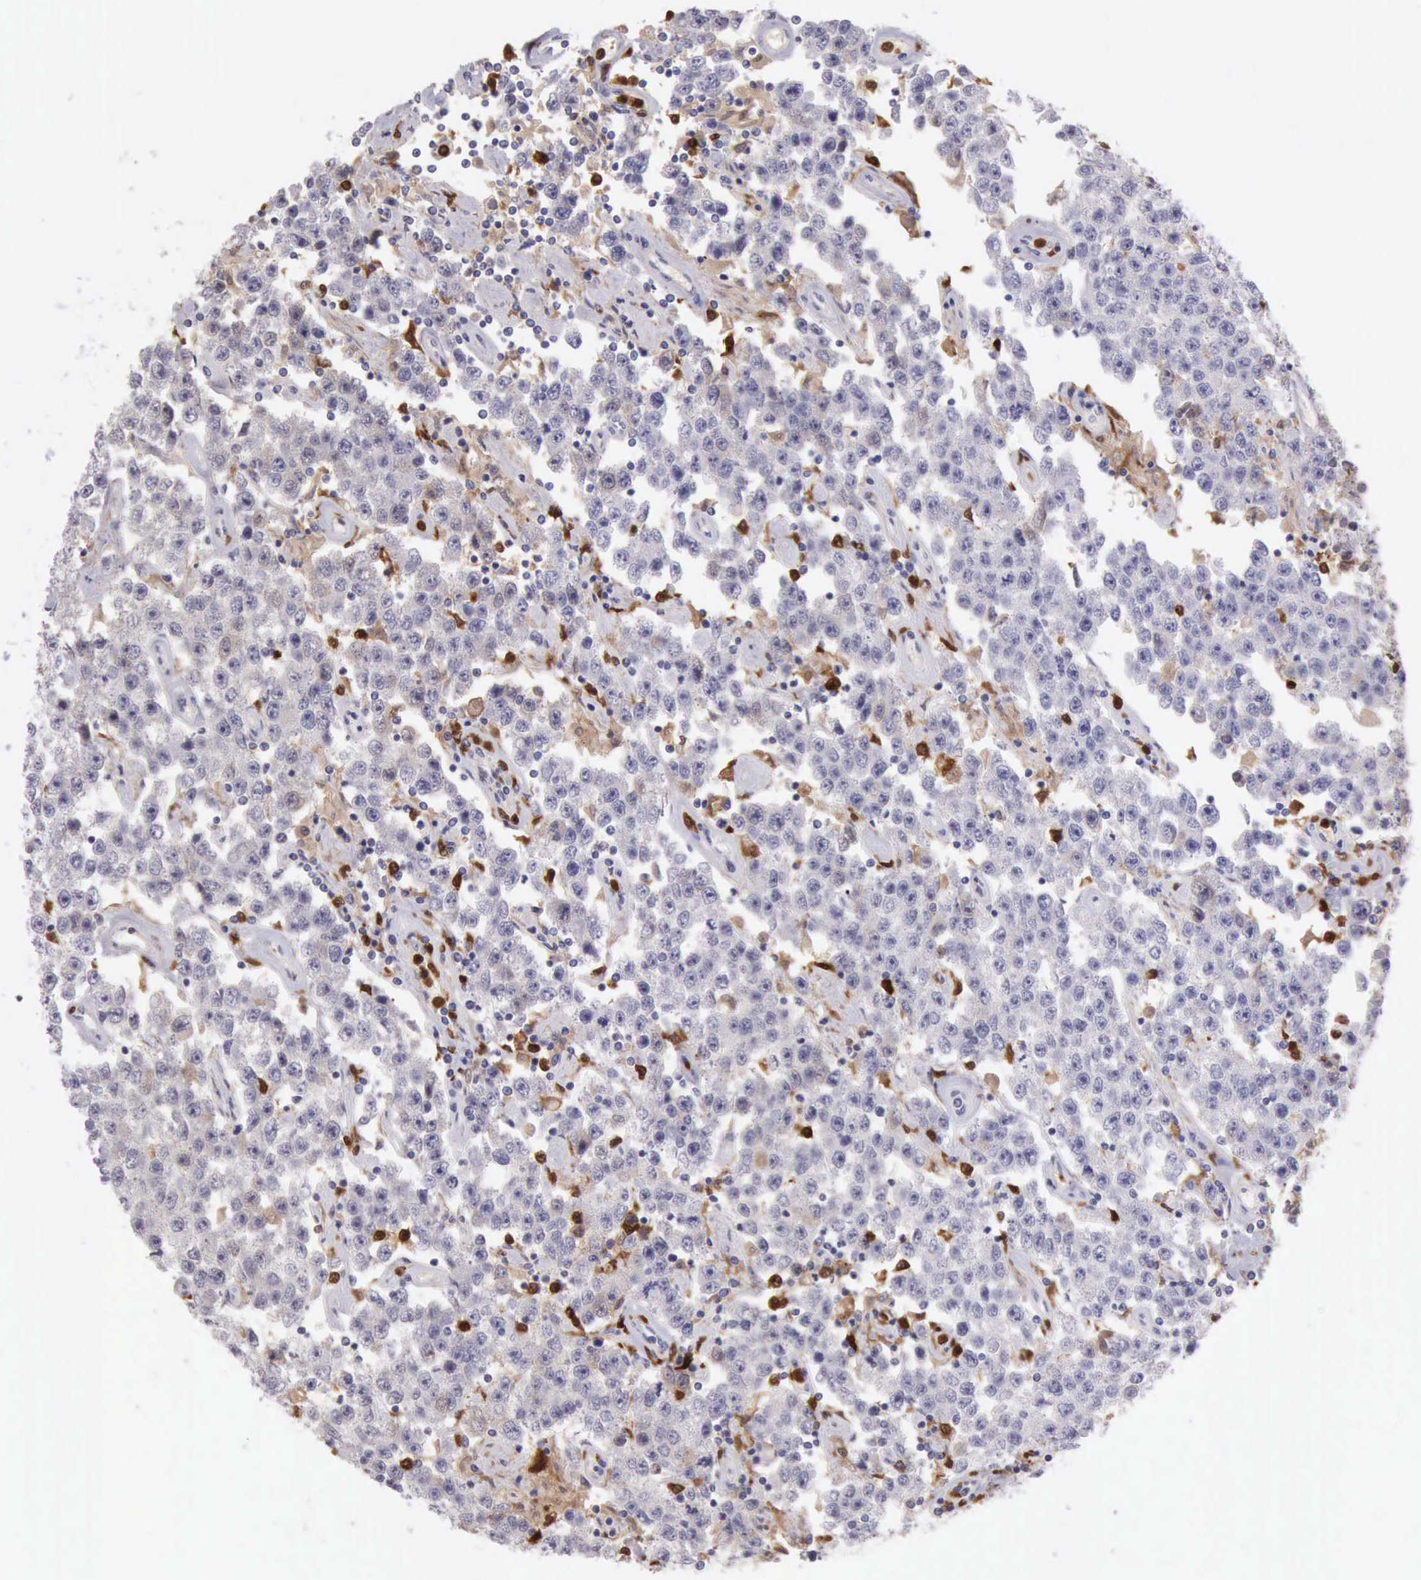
{"staining": {"intensity": "negative", "quantity": "none", "location": "none"}, "tissue": "testis cancer", "cell_type": "Tumor cells", "image_type": "cancer", "snomed": [{"axis": "morphology", "description": "Seminoma, NOS"}, {"axis": "topography", "description": "Testis"}], "caption": "Tumor cells are negative for protein expression in human testis cancer.", "gene": "CSTA", "patient": {"sex": "male", "age": 52}}